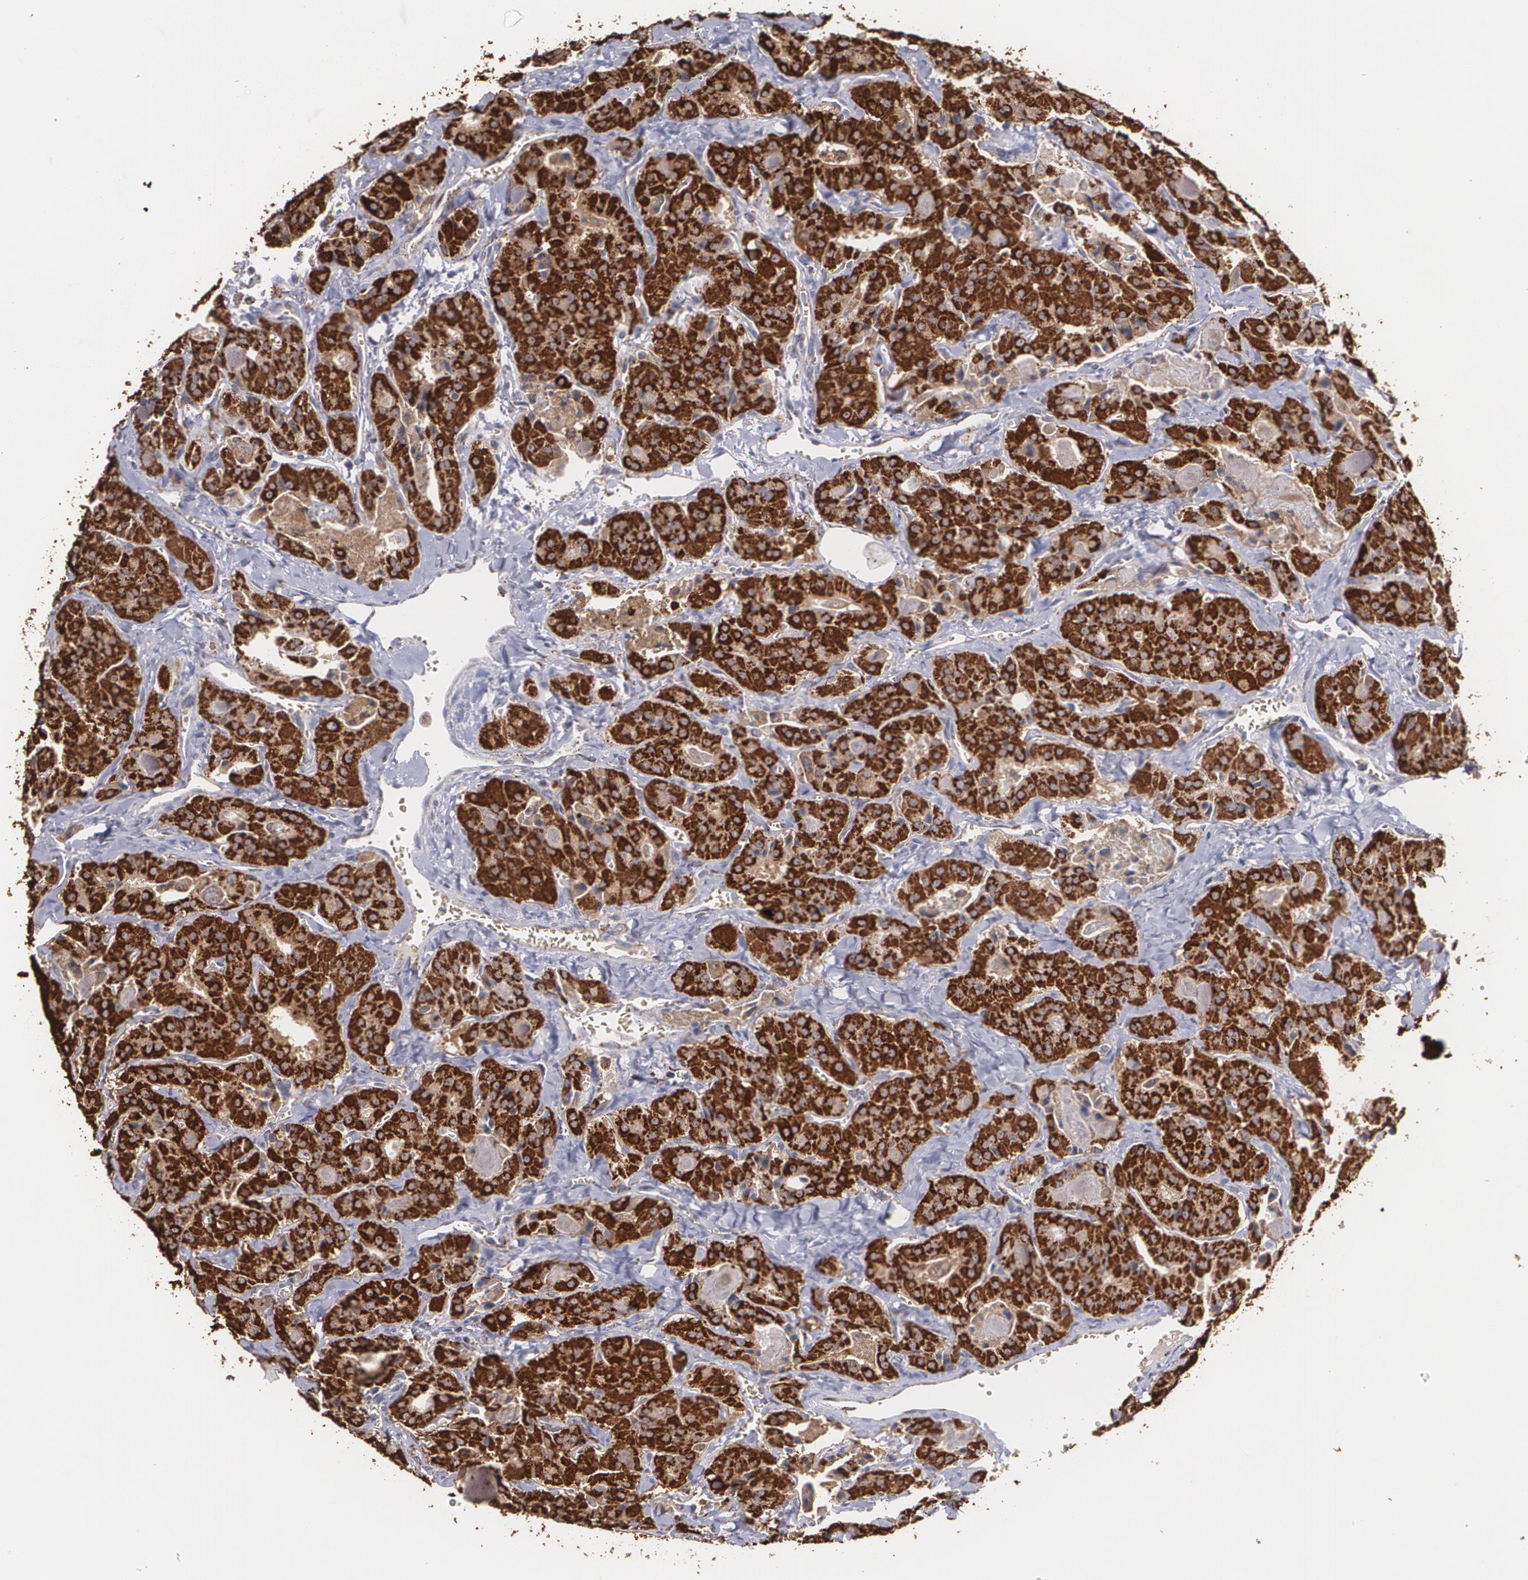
{"staining": {"intensity": "strong", "quantity": ">75%", "location": "cytoplasmic/membranous"}, "tissue": "thyroid cancer", "cell_type": "Tumor cells", "image_type": "cancer", "snomed": [{"axis": "morphology", "description": "Carcinoma, NOS"}, {"axis": "topography", "description": "Thyroid gland"}], "caption": "Thyroid cancer stained for a protein (brown) reveals strong cytoplasmic/membranous positive staining in approximately >75% of tumor cells.", "gene": "HSPD1", "patient": {"sex": "male", "age": 76}}